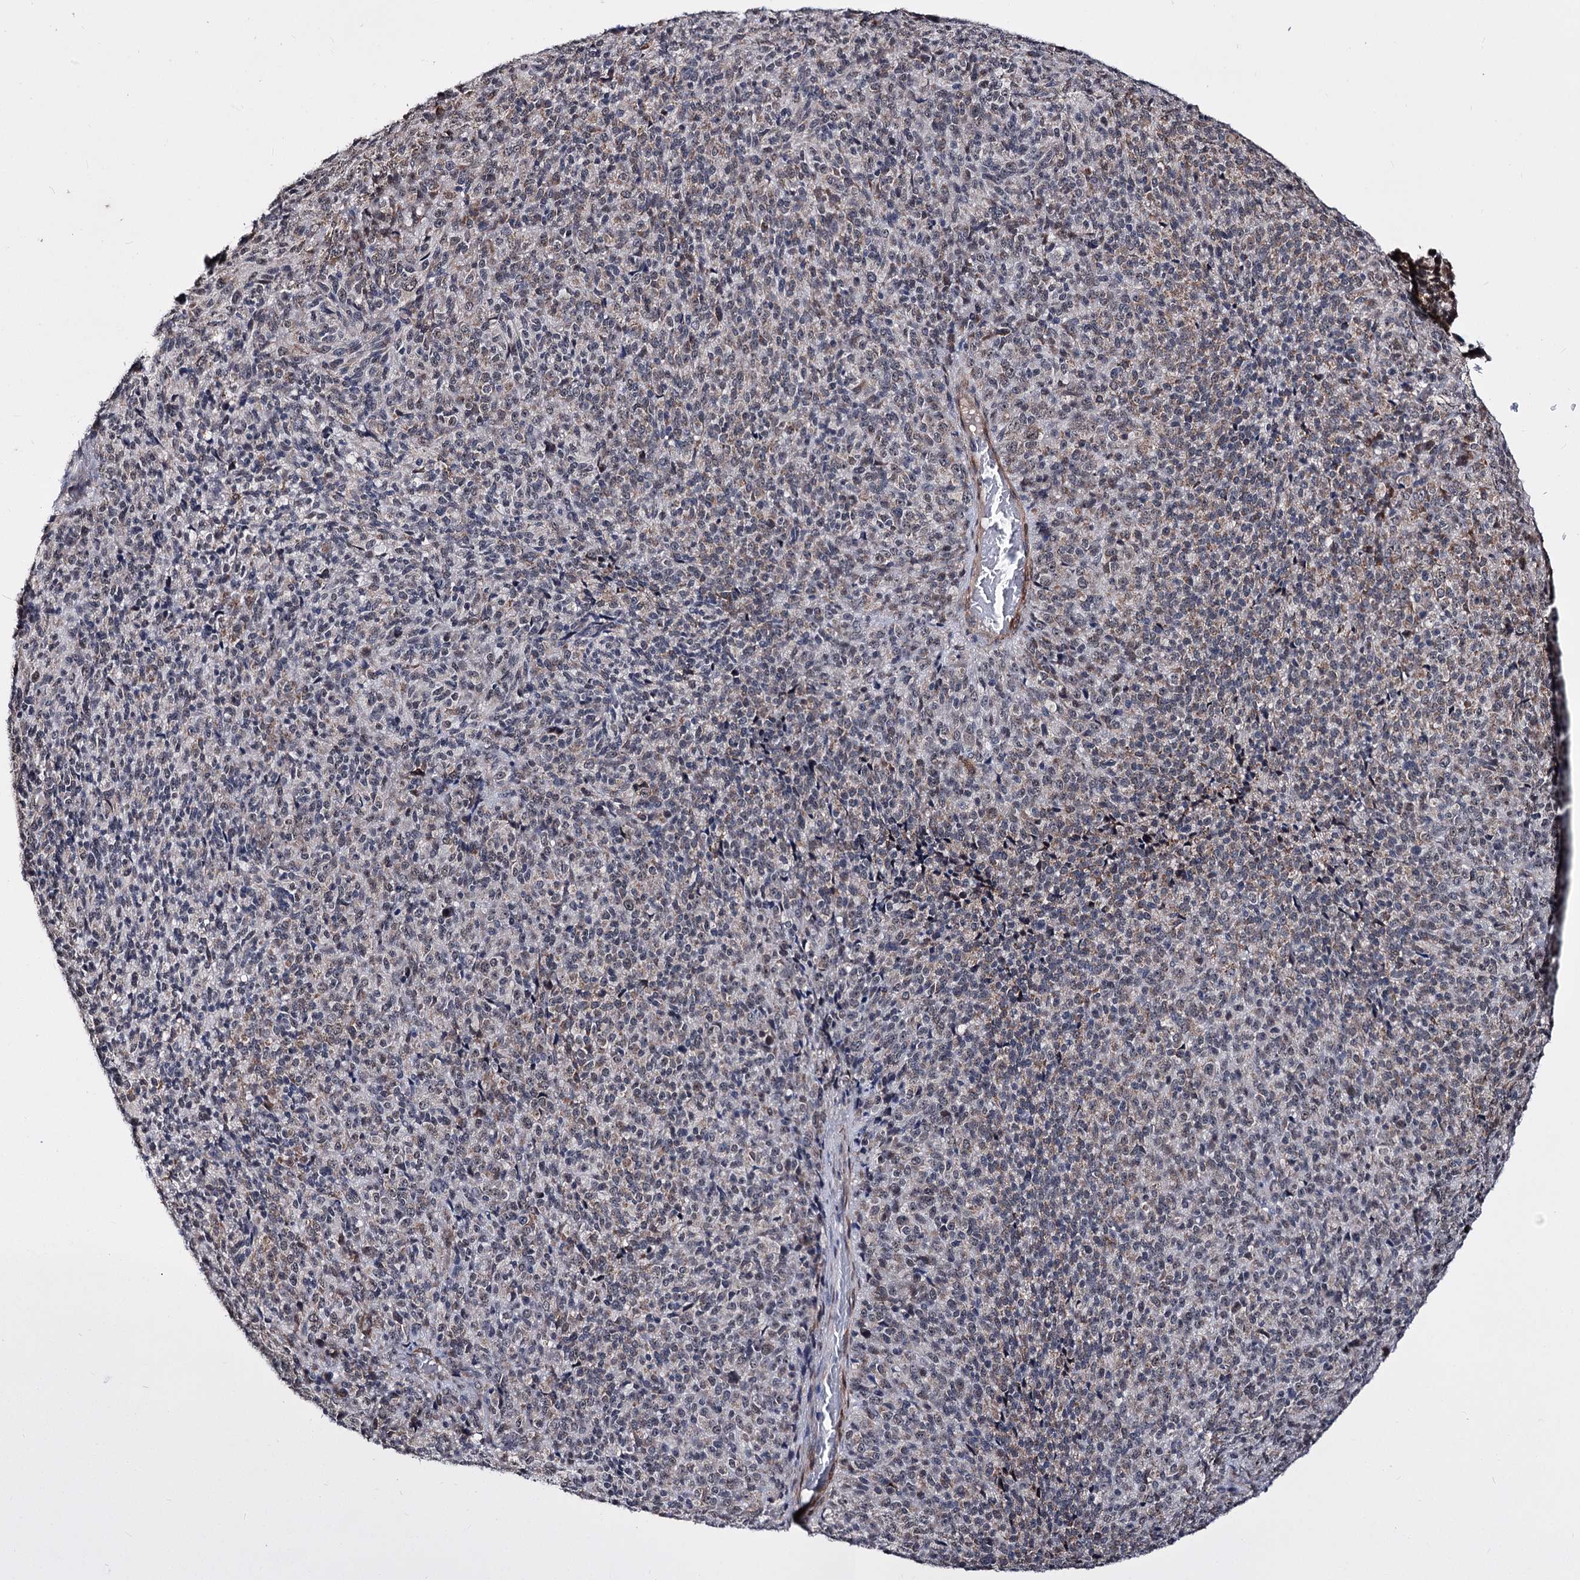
{"staining": {"intensity": "weak", "quantity": "<25%", "location": "cytoplasmic/membranous"}, "tissue": "melanoma", "cell_type": "Tumor cells", "image_type": "cancer", "snomed": [{"axis": "morphology", "description": "Malignant melanoma, Metastatic site"}, {"axis": "topography", "description": "Brain"}], "caption": "An immunohistochemistry (IHC) micrograph of malignant melanoma (metastatic site) is shown. There is no staining in tumor cells of malignant melanoma (metastatic site).", "gene": "PPRC1", "patient": {"sex": "female", "age": 56}}